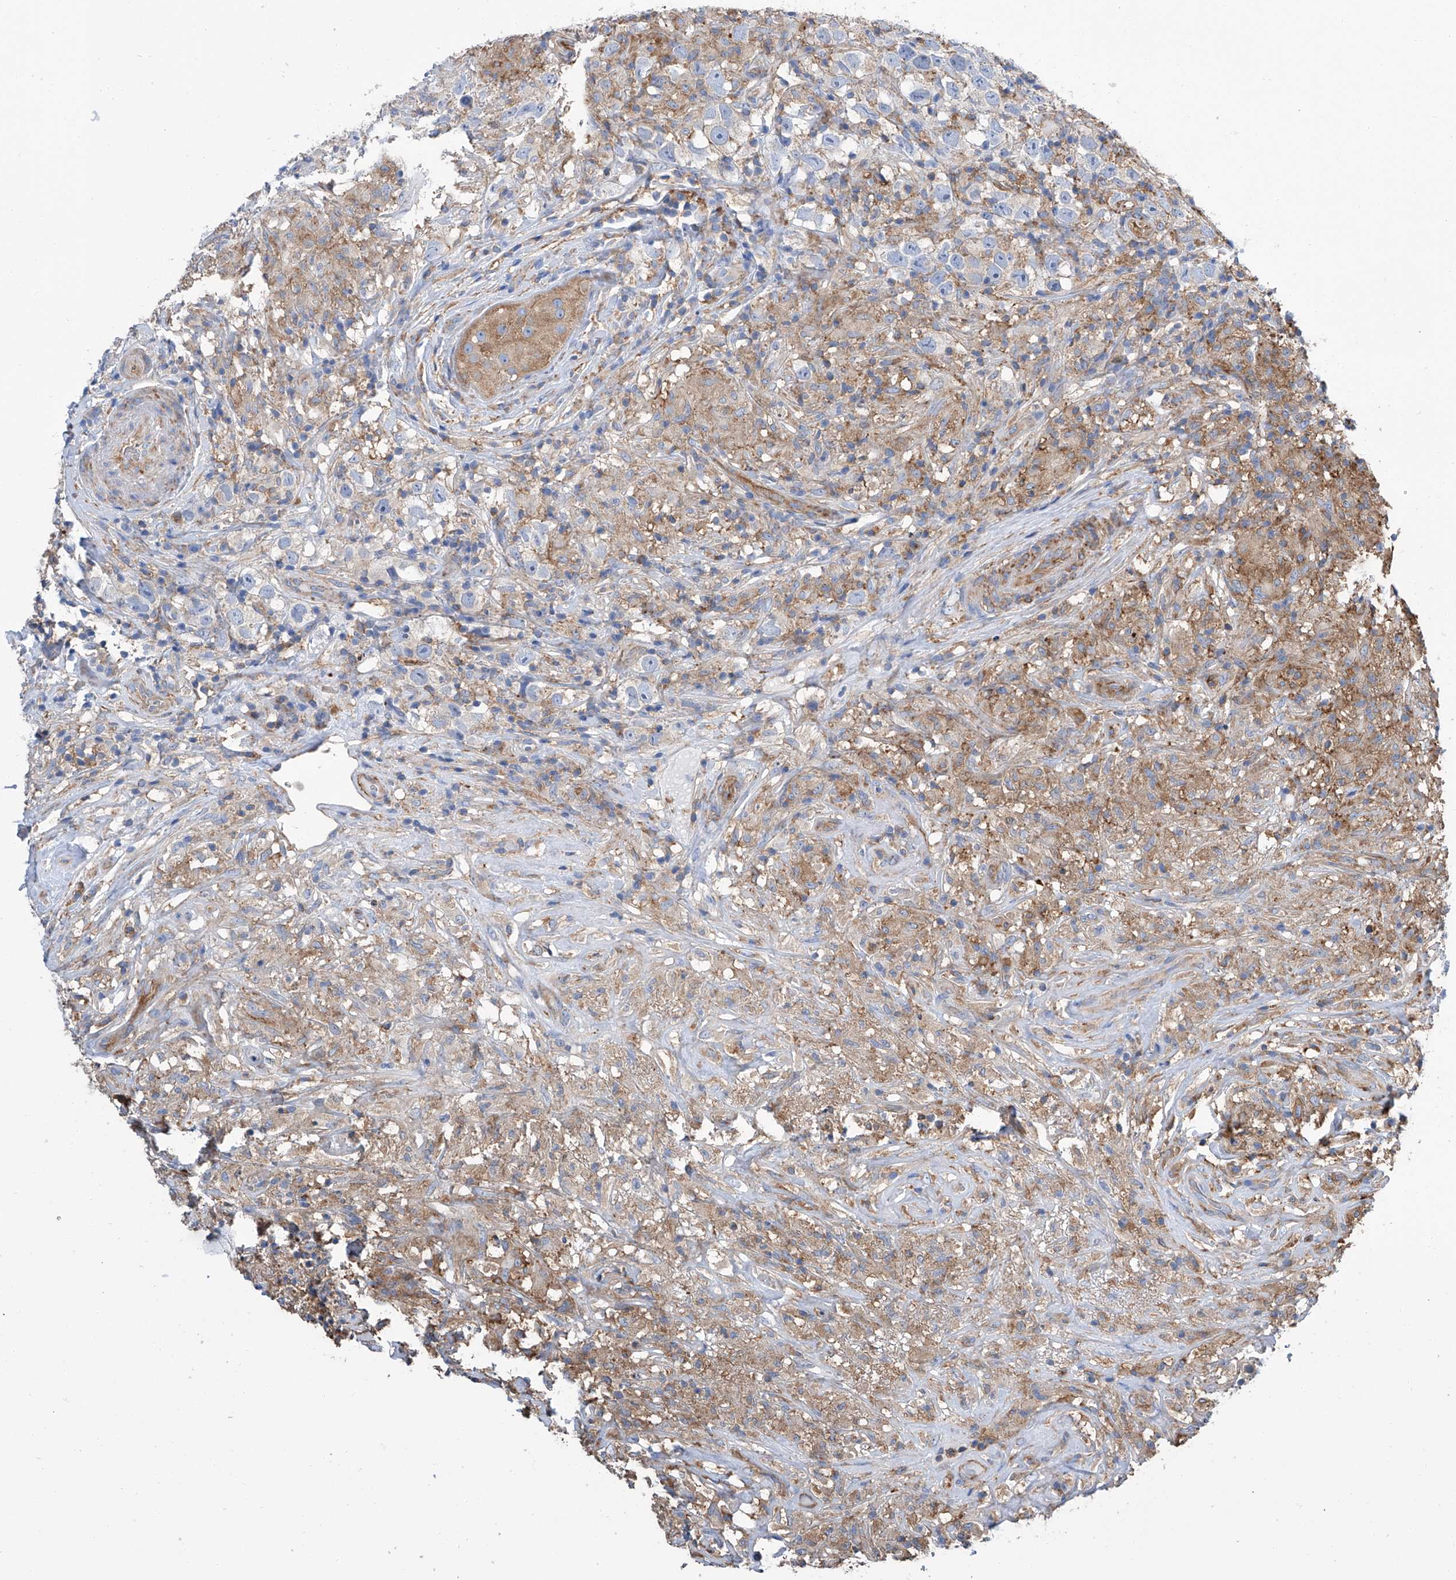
{"staining": {"intensity": "moderate", "quantity": "<25%", "location": "cytoplasmic/membranous"}, "tissue": "testis cancer", "cell_type": "Tumor cells", "image_type": "cancer", "snomed": [{"axis": "morphology", "description": "Seminoma, NOS"}, {"axis": "topography", "description": "Testis"}], "caption": "This histopathology image shows IHC staining of seminoma (testis), with low moderate cytoplasmic/membranous staining in approximately <25% of tumor cells.", "gene": "GPT", "patient": {"sex": "male", "age": 49}}